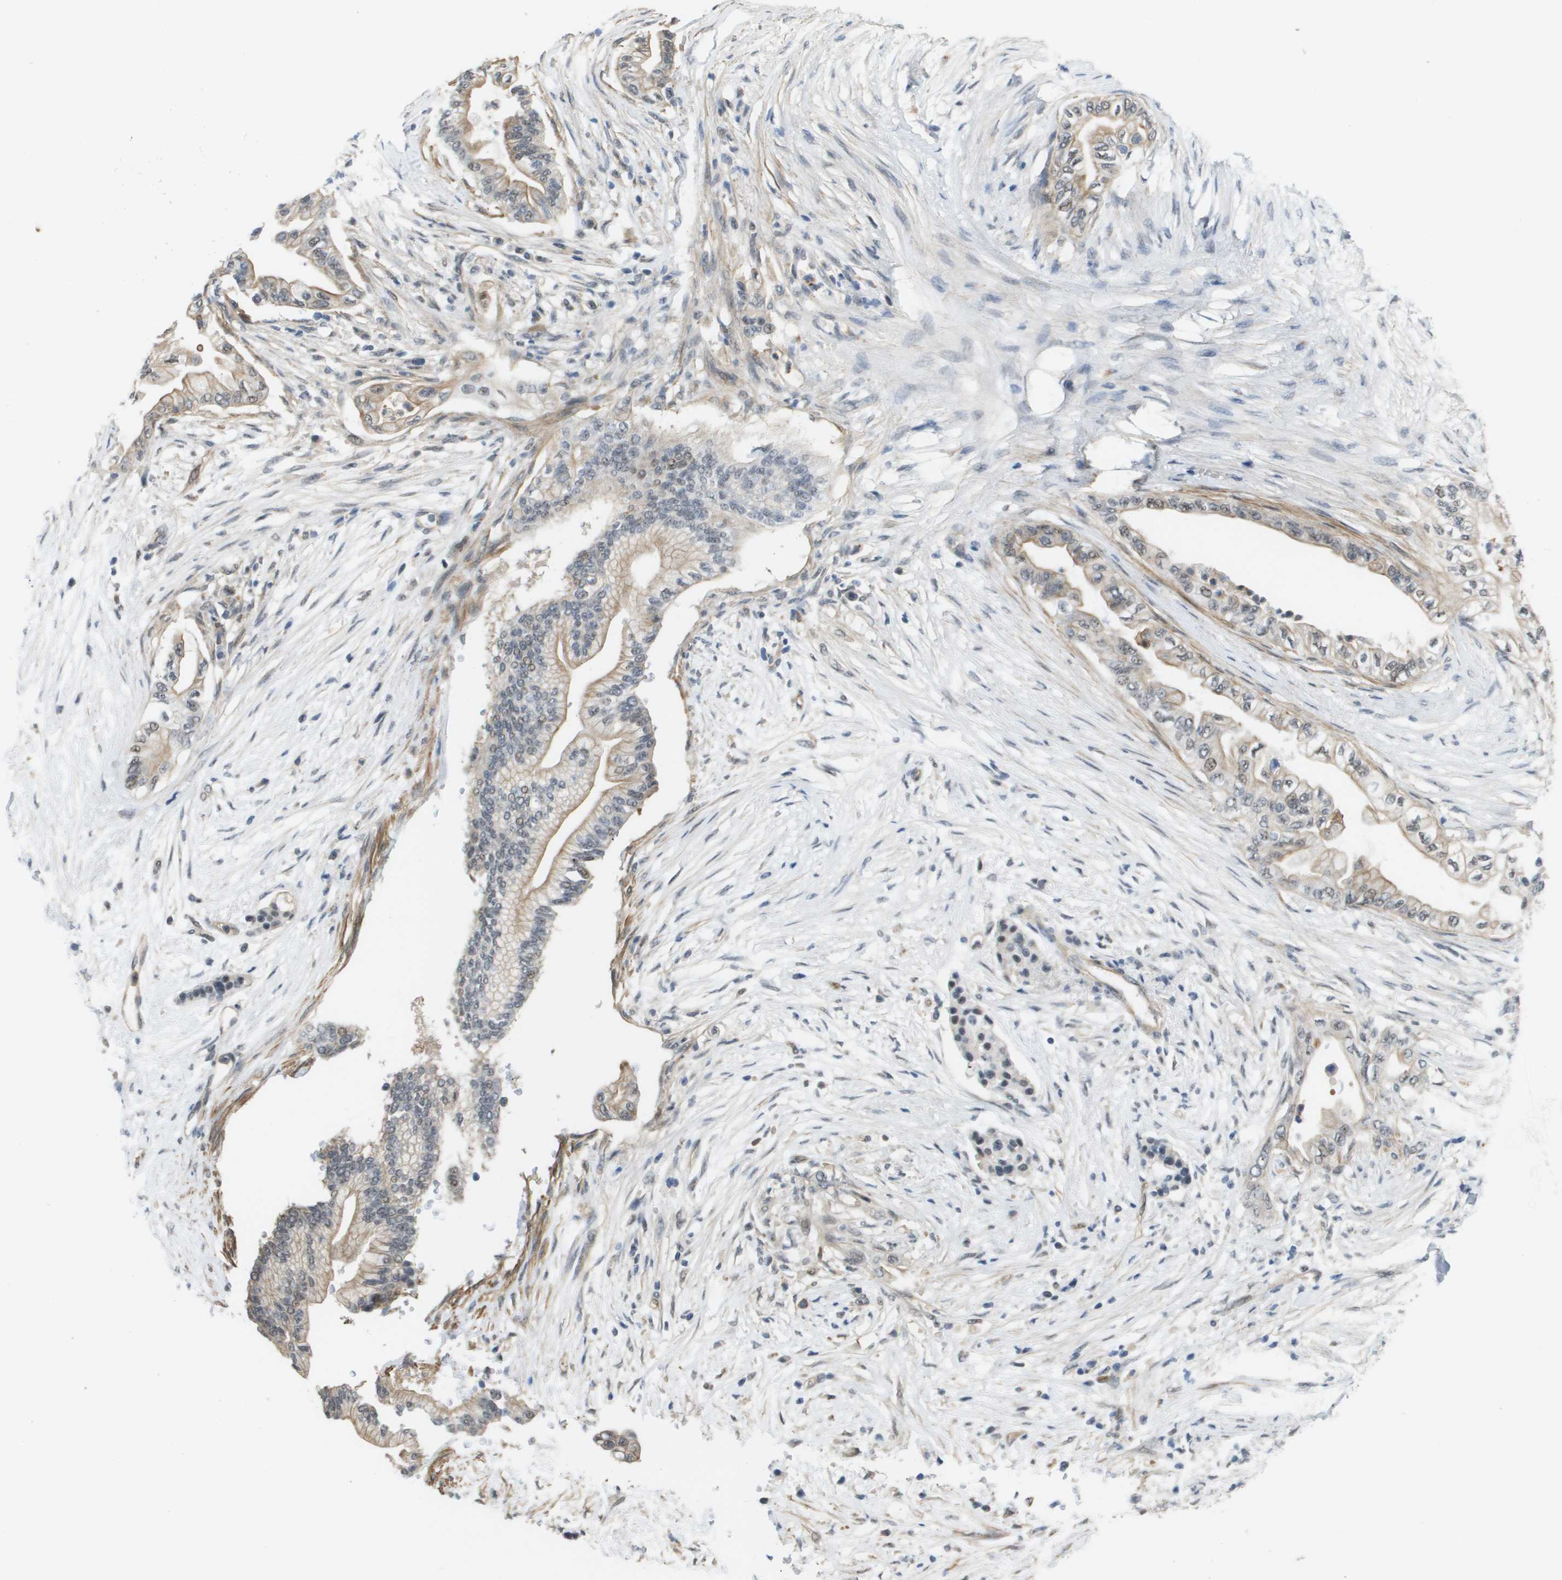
{"staining": {"intensity": "weak", "quantity": "<25%", "location": "cytoplasmic/membranous"}, "tissue": "pancreatic cancer", "cell_type": "Tumor cells", "image_type": "cancer", "snomed": [{"axis": "morphology", "description": "Normal tissue, NOS"}, {"axis": "morphology", "description": "Adenocarcinoma, NOS"}, {"axis": "topography", "description": "Pancreas"}, {"axis": "topography", "description": "Duodenum"}], "caption": "Tumor cells are negative for protein expression in human pancreatic adenocarcinoma.", "gene": "RNF112", "patient": {"sex": "female", "age": 60}}